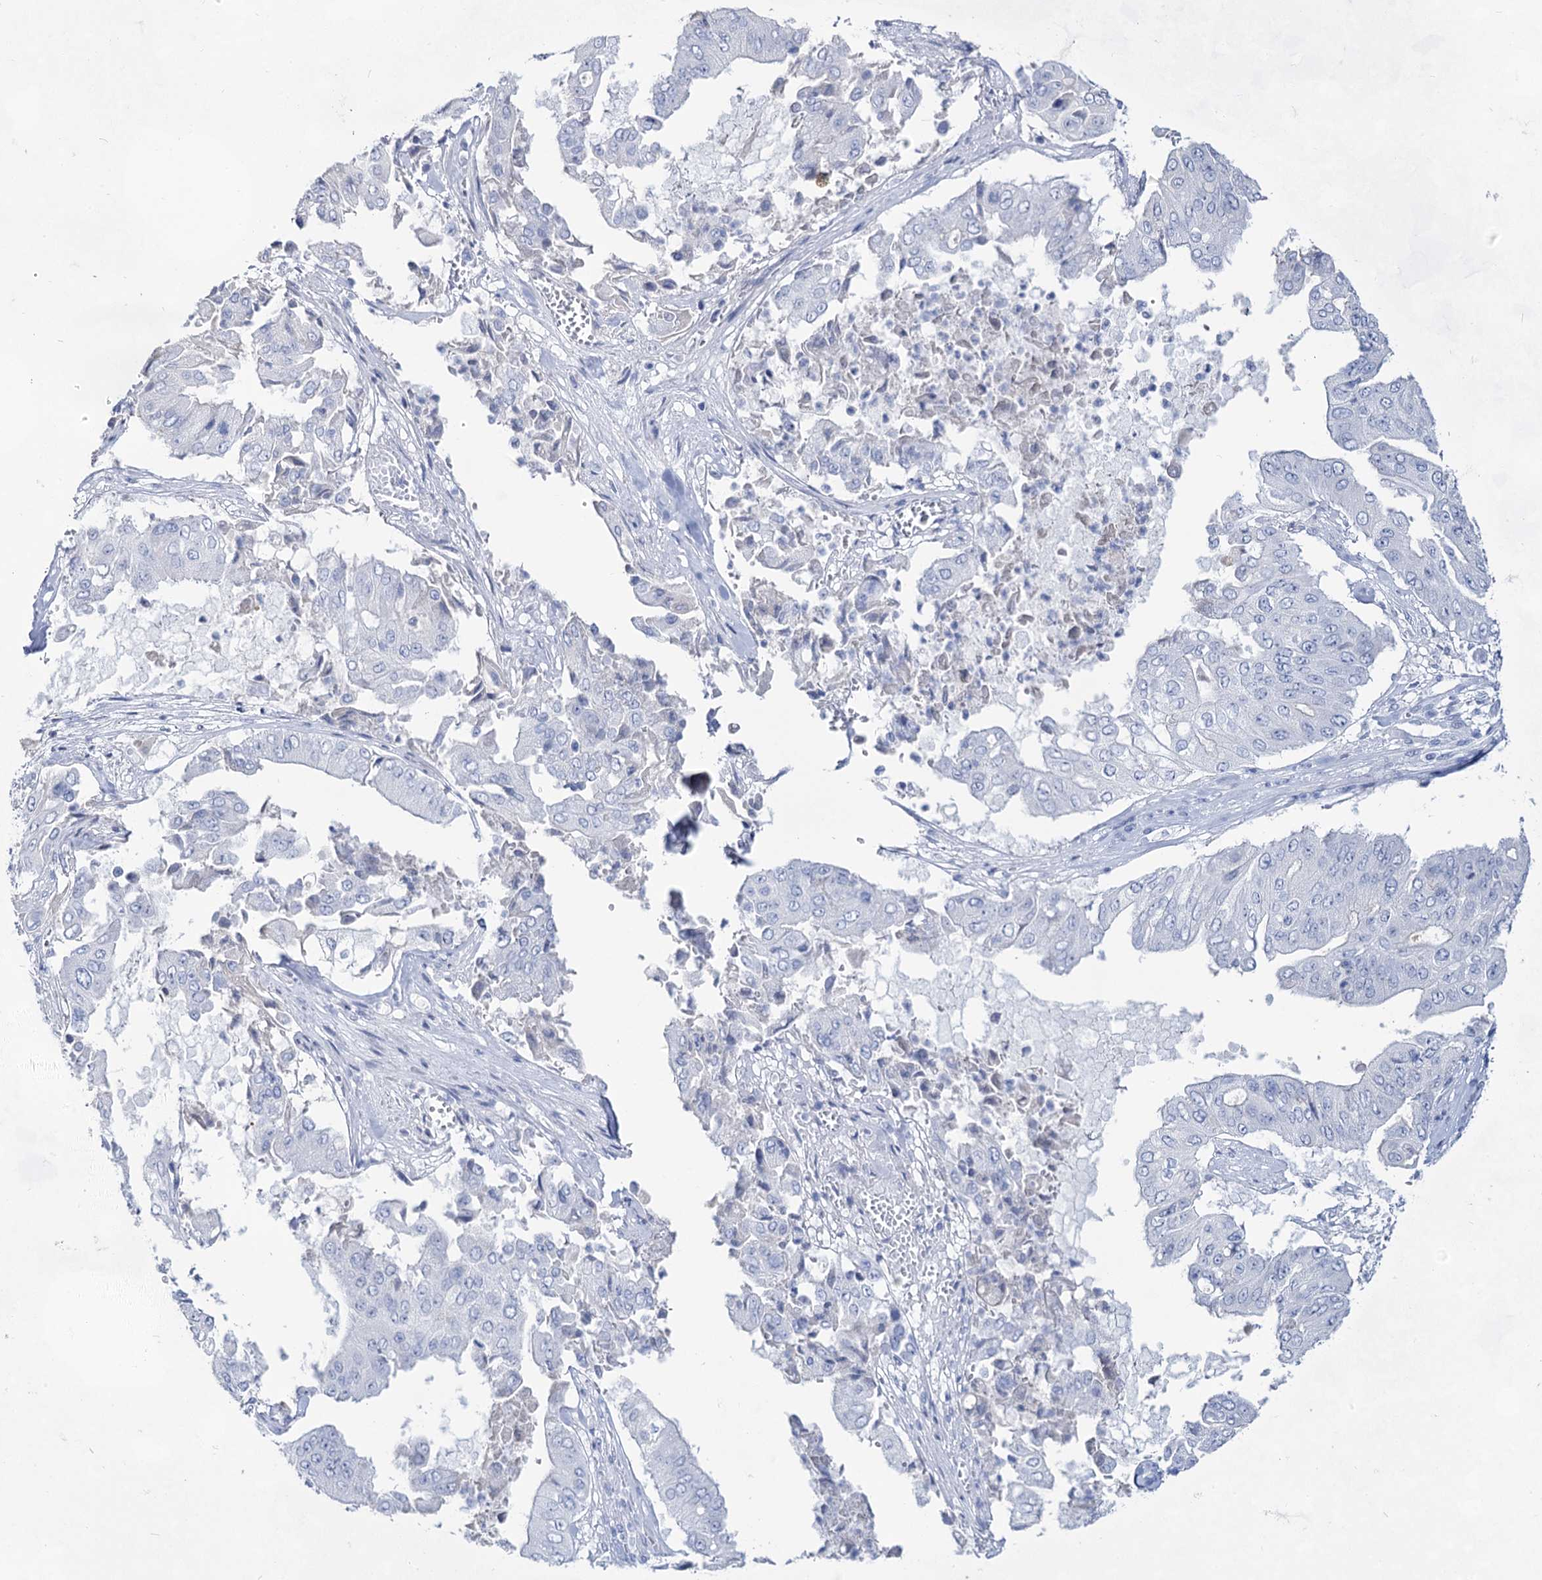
{"staining": {"intensity": "negative", "quantity": "none", "location": "none"}, "tissue": "pancreatic cancer", "cell_type": "Tumor cells", "image_type": "cancer", "snomed": [{"axis": "morphology", "description": "Adenocarcinoma, NOS"}, {"axis": "topography", "description": "Pancreas"}], "caption": "The IHC micrograph has no significant staining in tumor cells of pancreatic adenocarcinoma tissue.", "gene": "ACRV1", "patient": {"sex": "female", "age": 77}}